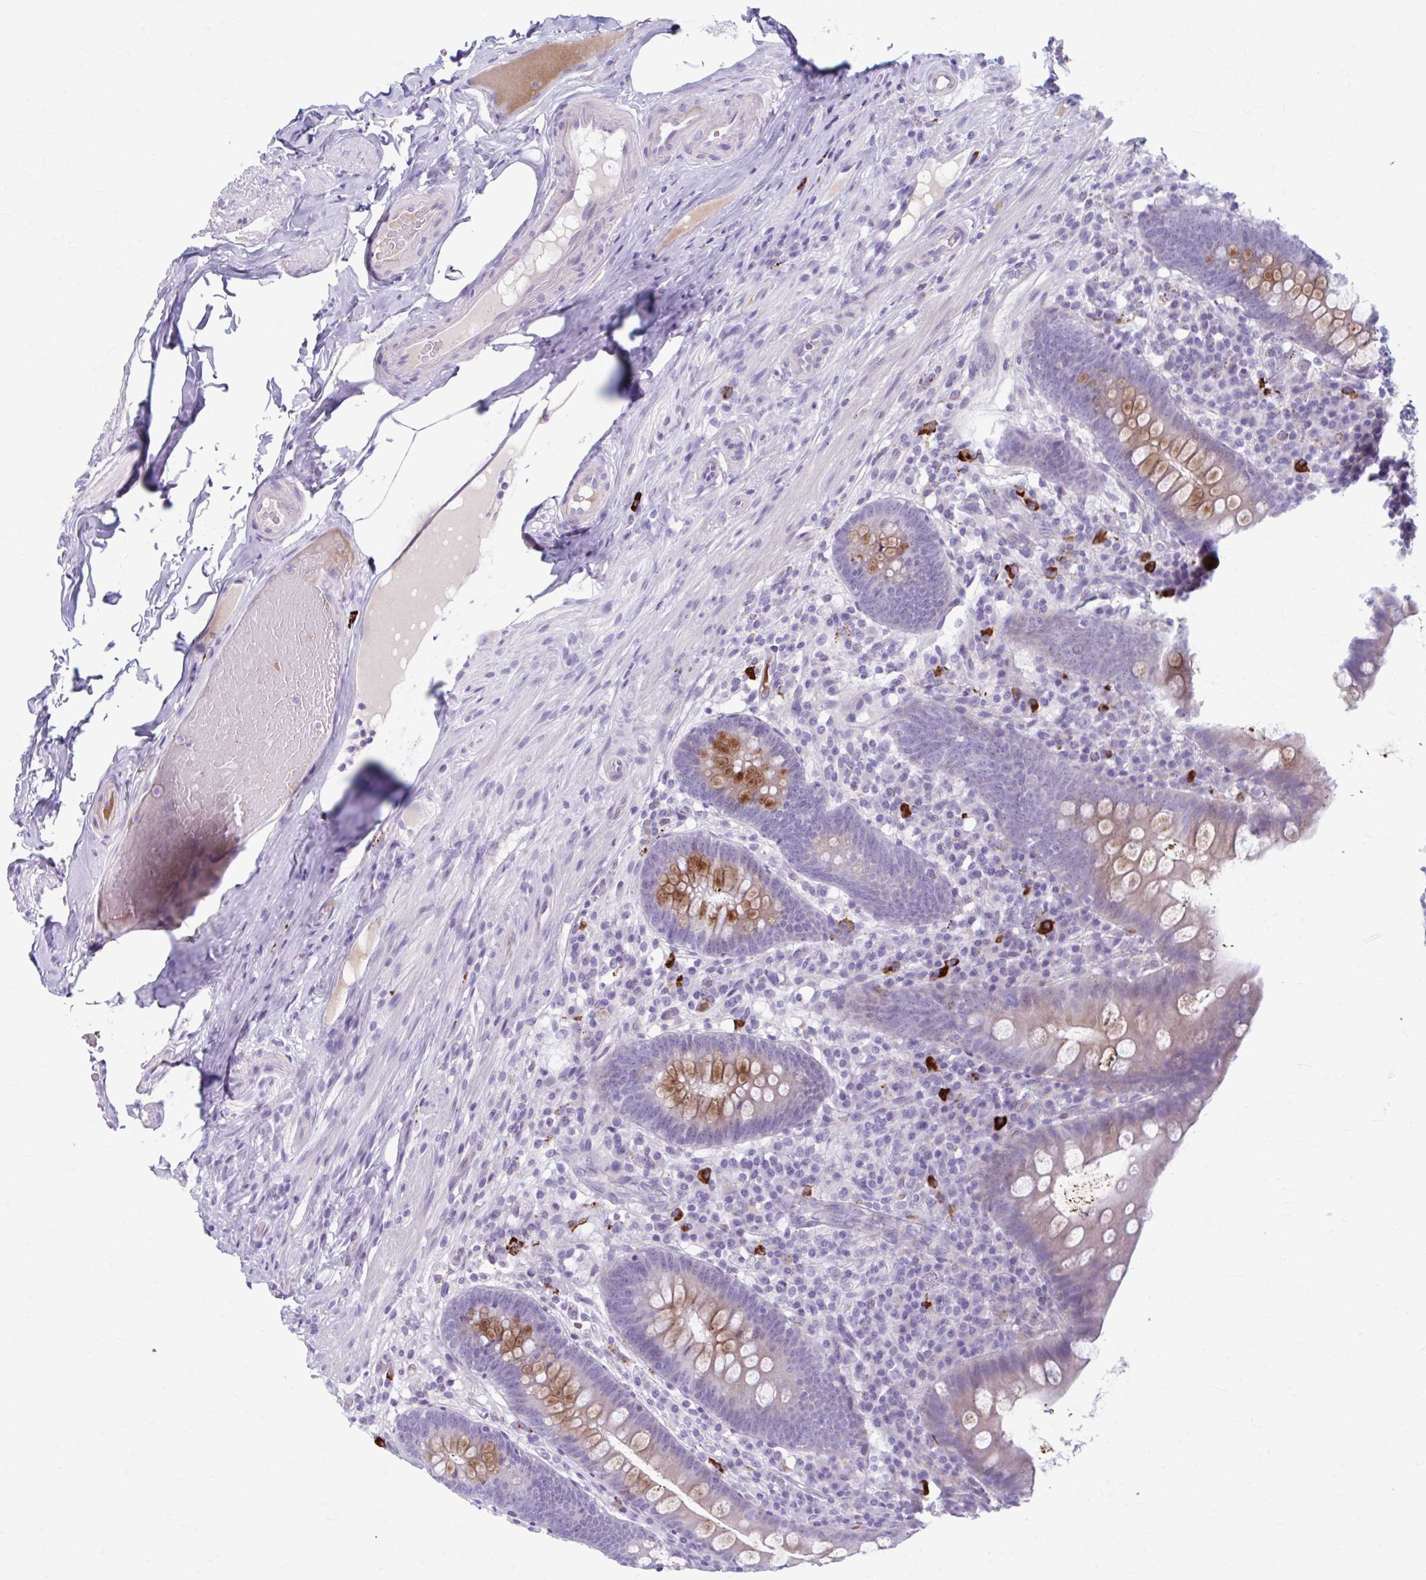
{"staining": {"intensity": "moderate", "quantity": "25%-75%", "location": "cytoplasmic/membranous"}, "tissue": "appendix", "cell_type": "Glandular cells", "image_type": "normal", "snomed": [{"axis": "morphology", "description": "Normal tissue, NOS"}, {"axis": "topography", "description": "Appendix"}], "caption": "Immunohistochemistry (IHC) image of unremarkable human appendix stained for a protein (brown), which demonstrates medium levels of moderate cytoplasmic/membranous positivity in about 25%-75% of glandular cells.", "gene": "C12orf71", "patient": {"sex": "male", "age": 71}}